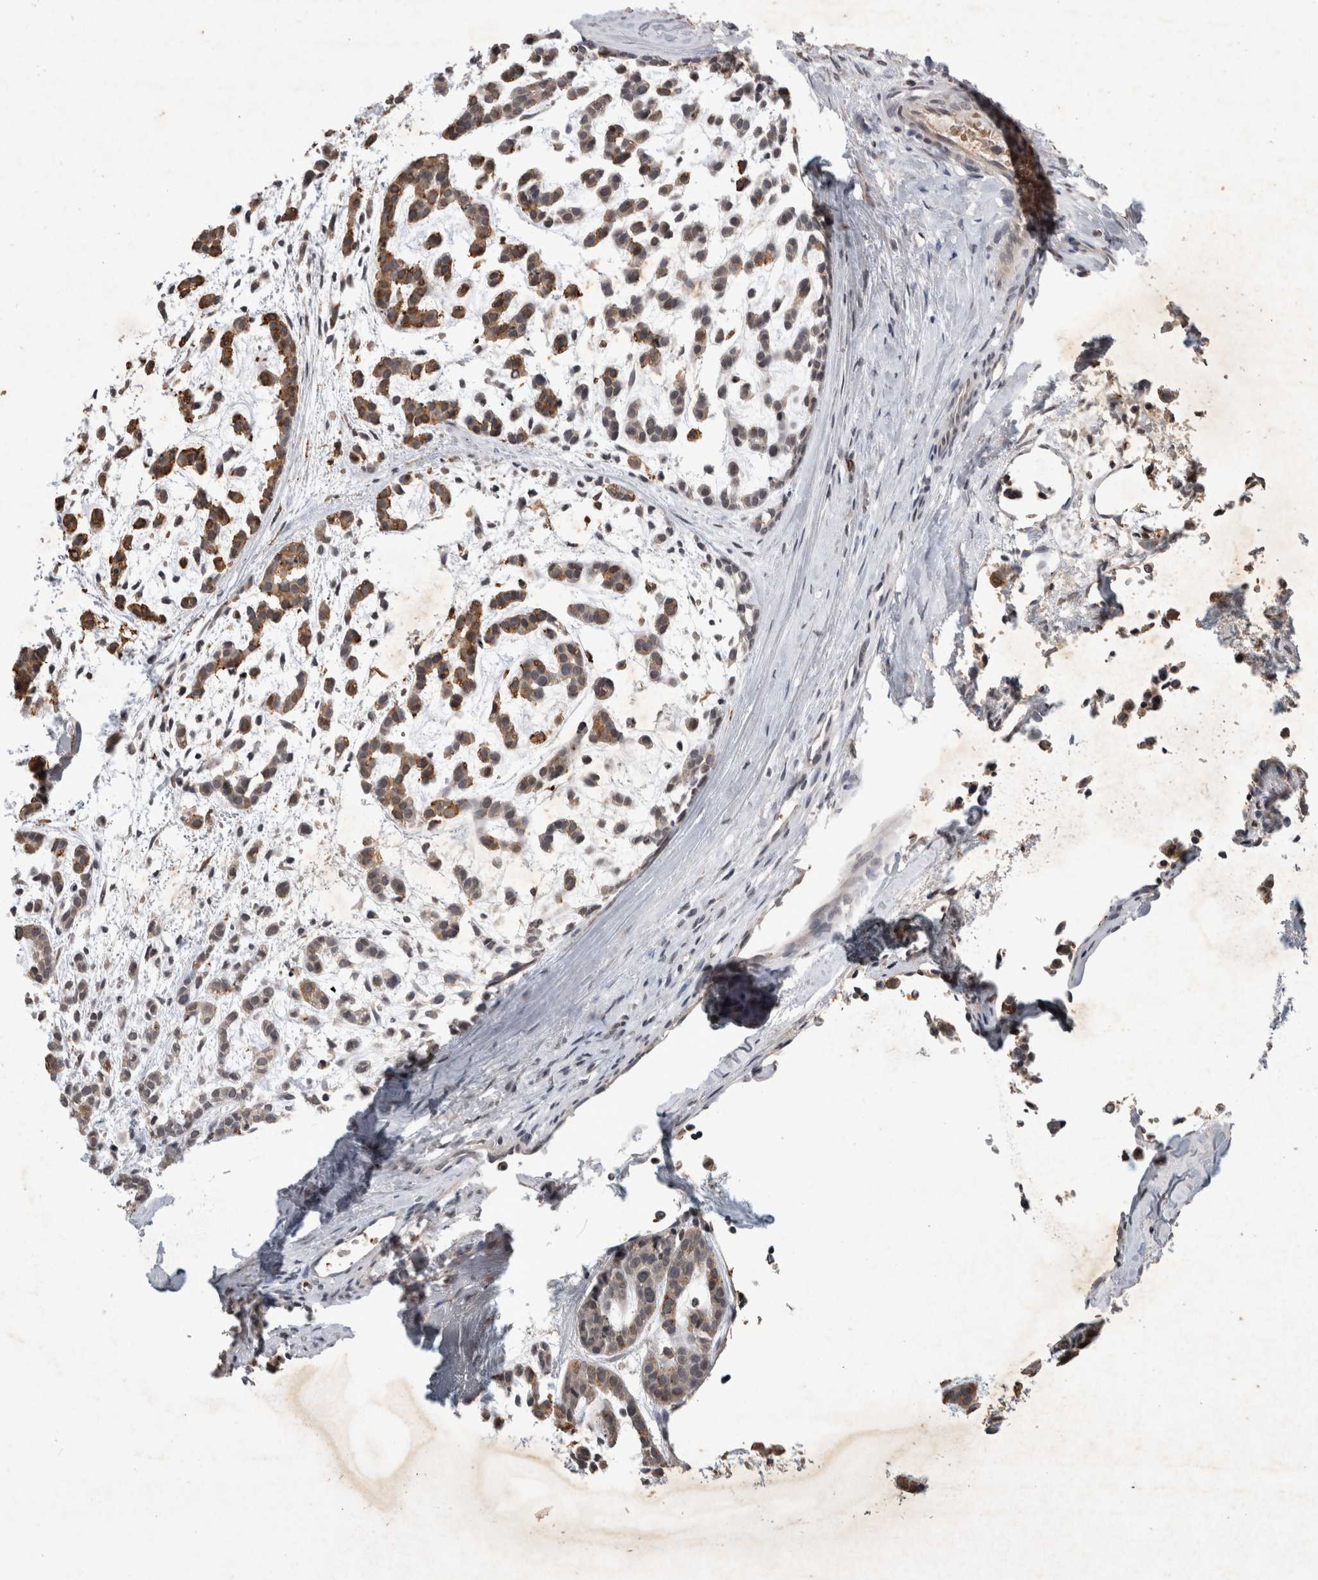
{"staining": {"intensity": "moderate", "quantity": "25%-75%", "location": "cytoplasmic/membranous"}, "tissue": "head and neck cancer", "cell_type": "Tumor cells", "image_type": "cancer", "snomed": [{"axis": "morphology", "description": "Adenocarcinoma, NOS"}, {"axis": "morphology", "description": "Adenoma, NOS"}, {"axis": "topography", "description": "Head-Neck"}], "caption": "Immunohistochemical staining of human head and neck cancer shows medium levels of moderate cytoplasmic/membranous protein positivity in about 25%-75% of tumor cells.", "gene": "HRK", "patient": {"sex": "female", "age": 55}}